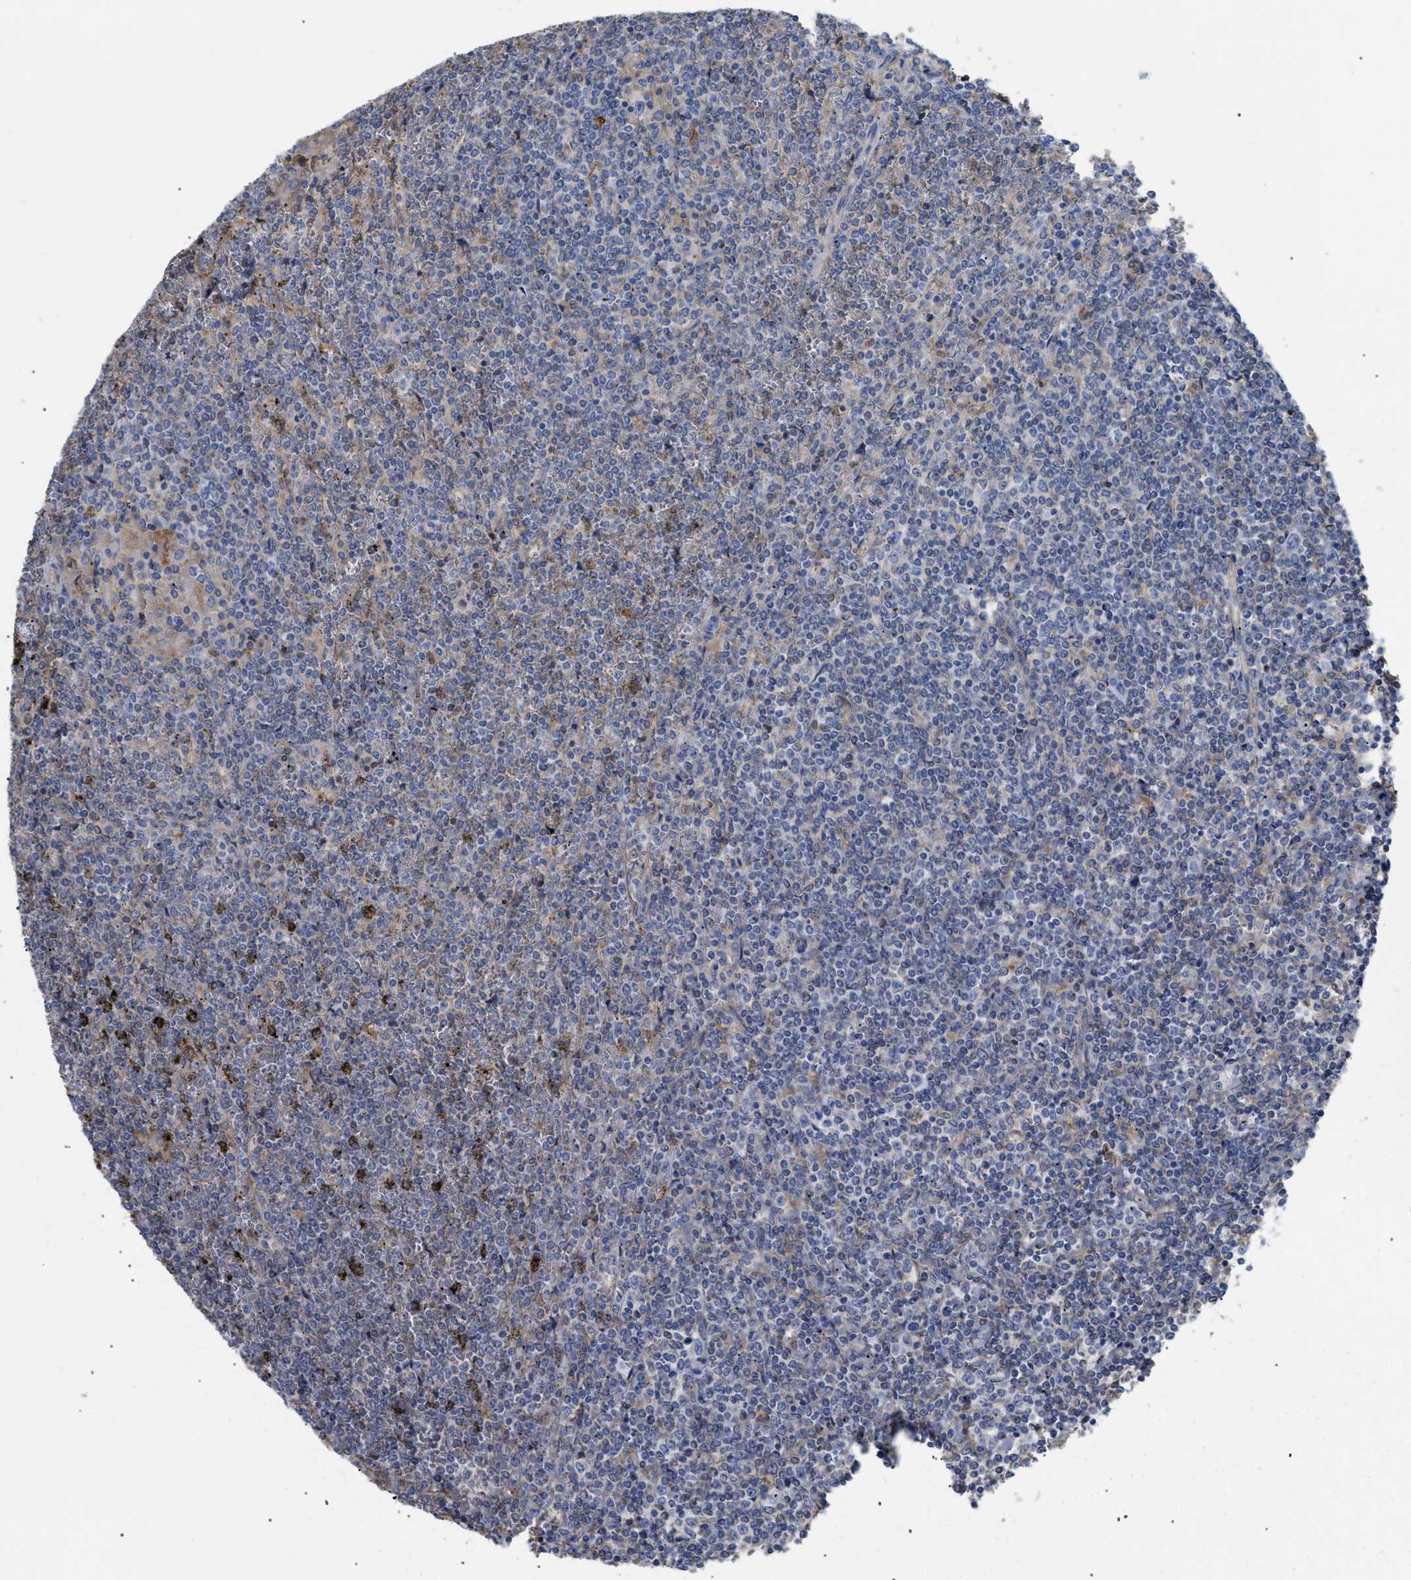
{"staining": {"intensity": "negative", "quantity": "none", "location": "none"}, "tissue": "lymphoma", "cell_type": "Tumor cells", "image_type": "cancer", "snomed": [{"axis": "morphology", "description": "Malignant lymphoma, non-Hodgkin's type, Low grade"}, {"axis": "topography", "description": "Spleen"}], "caption": "Tumor cells show no significant protein expression in lymphoma.", "gene": "ANXA4", "patient": {"sex": "female", "age": 19}}